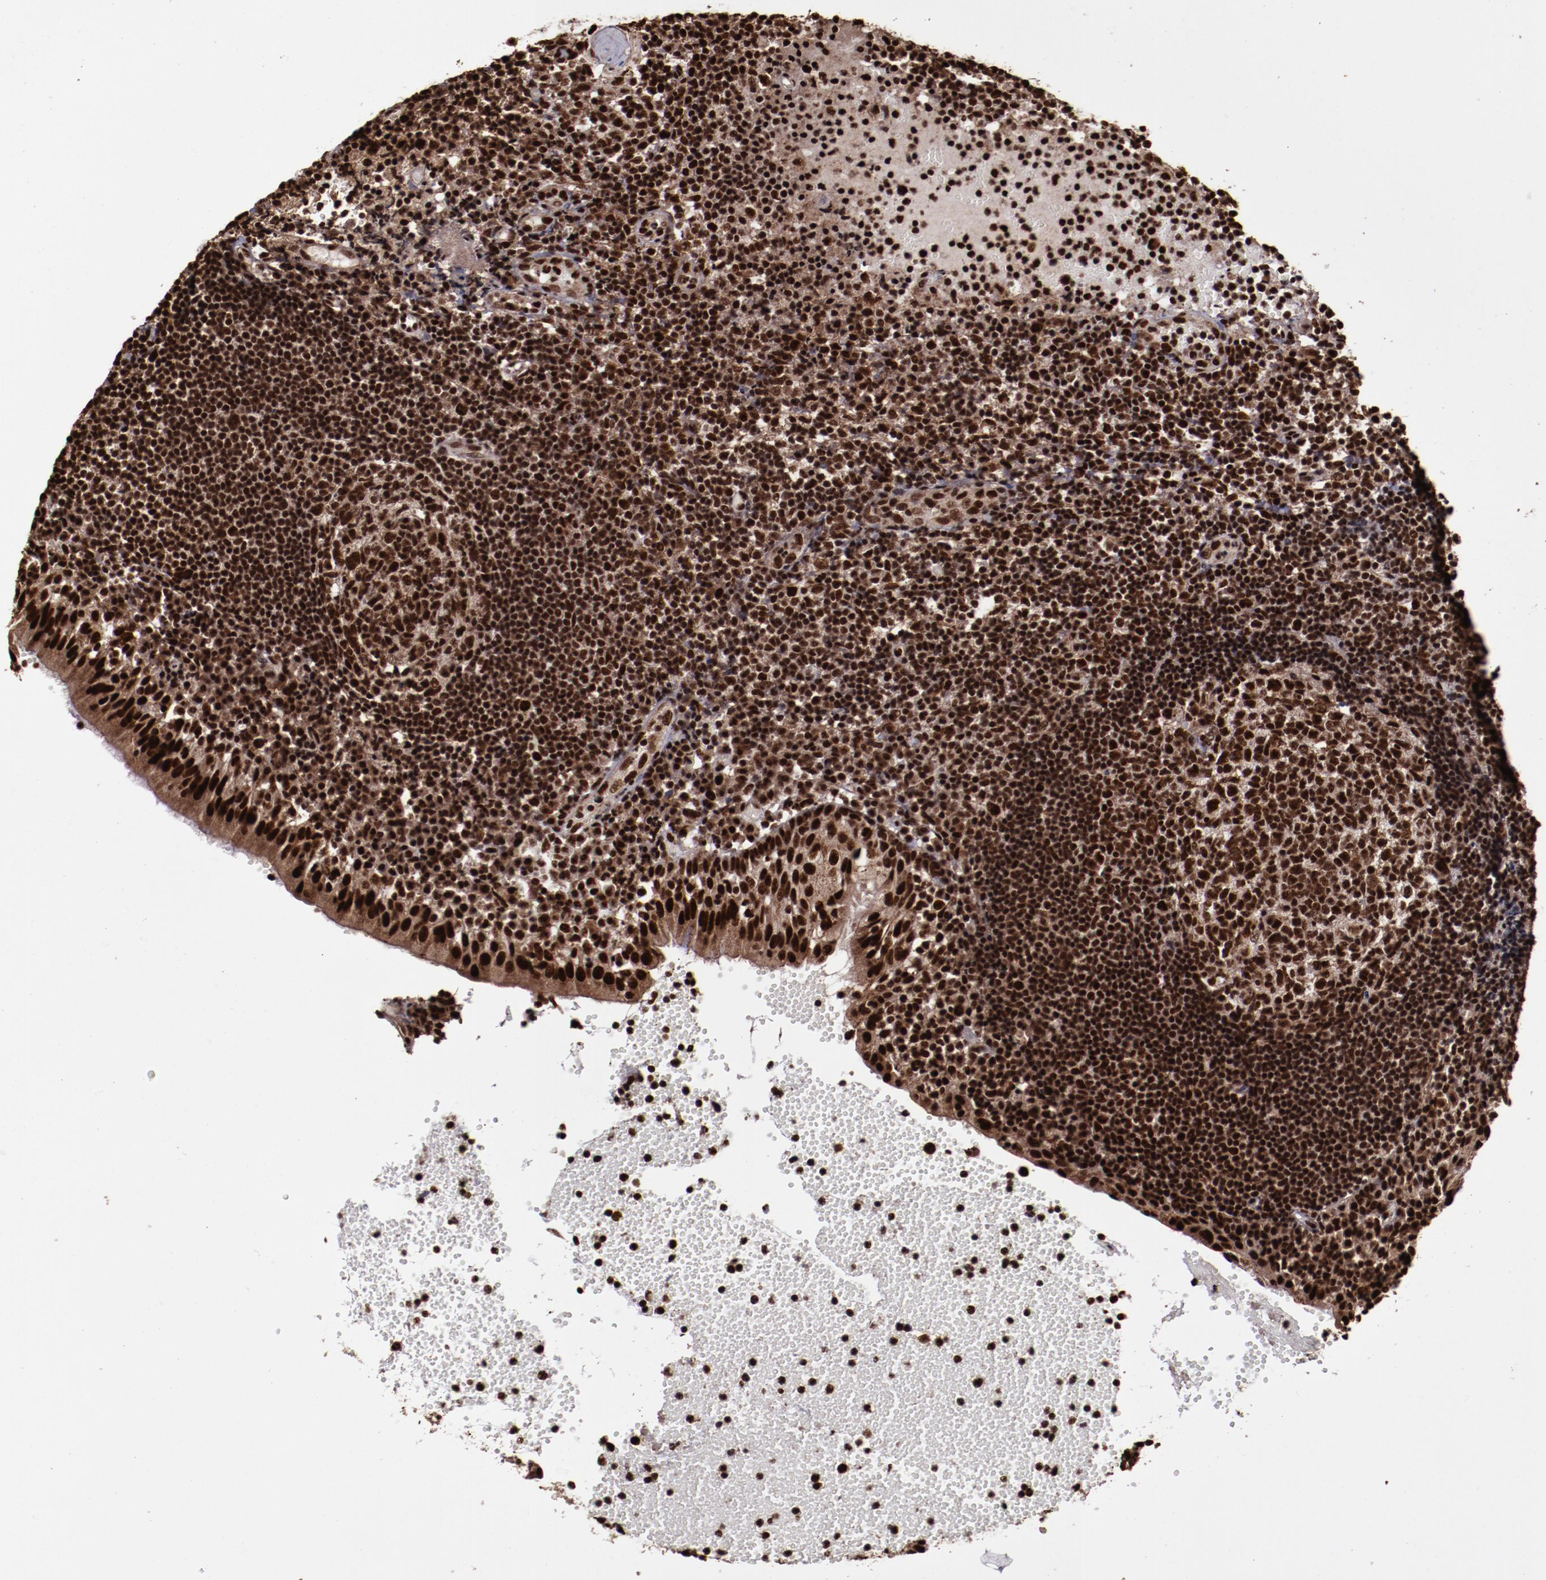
{"staining": {"intensity": "strong", "quantity": ">75%", "location": "nuclear"}, "tissue": "tonsil", "cell_type": "Germinal center cells", "image_type": "normal", "snomed": [{"axis": "morphology", "description": "Normal tissue, NOS"}, {"axis": "topography", "description": "Tonsil"}], "caption": "Immunohistochemical staining of unremarkable human tonsil demonstrates strong nuclear protein positivity in about >75% of germinal center cells.", "gene": "SNW1", "patient": {"sex": "female", "age": 40}}